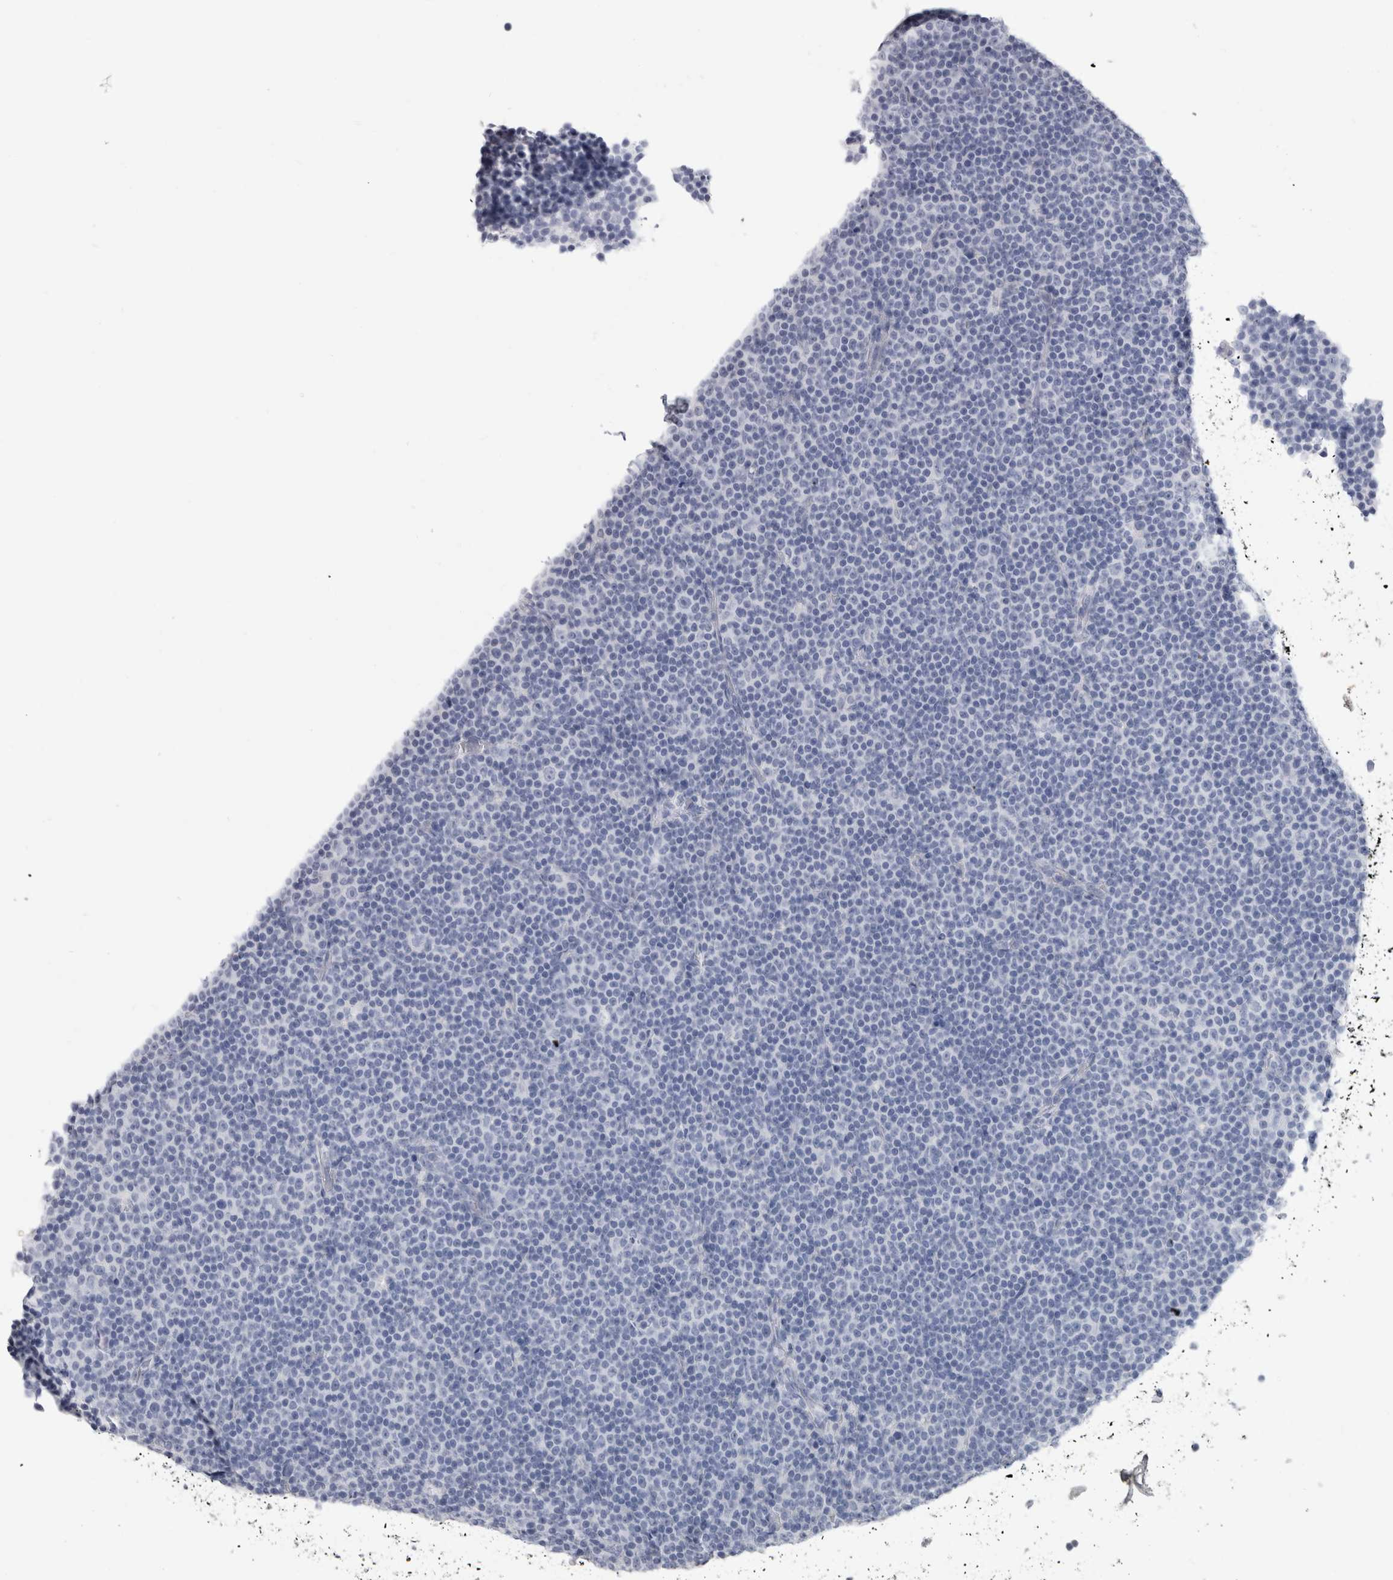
{"staining": {"intensity": "negative", "quantity": "none", "location": "none"}, "tissue": "lymphoma", "cell_type": "Tumor cells", "image_type": "cancer", "snomed": [{"axis": "morphology", "description": "Malignant lymphoma, non-Hodgkin's type, Low grade"}, {"axis": "topography", "description": "Lymph node"}], "caption": "Immunohistochemistry (IHC) photomicrograph of lymphoma stained for a protein (brown), which exhibits no expression in tumor cells.", "gene": "PTH", "patient": {"sex": "female", "age": 67}}